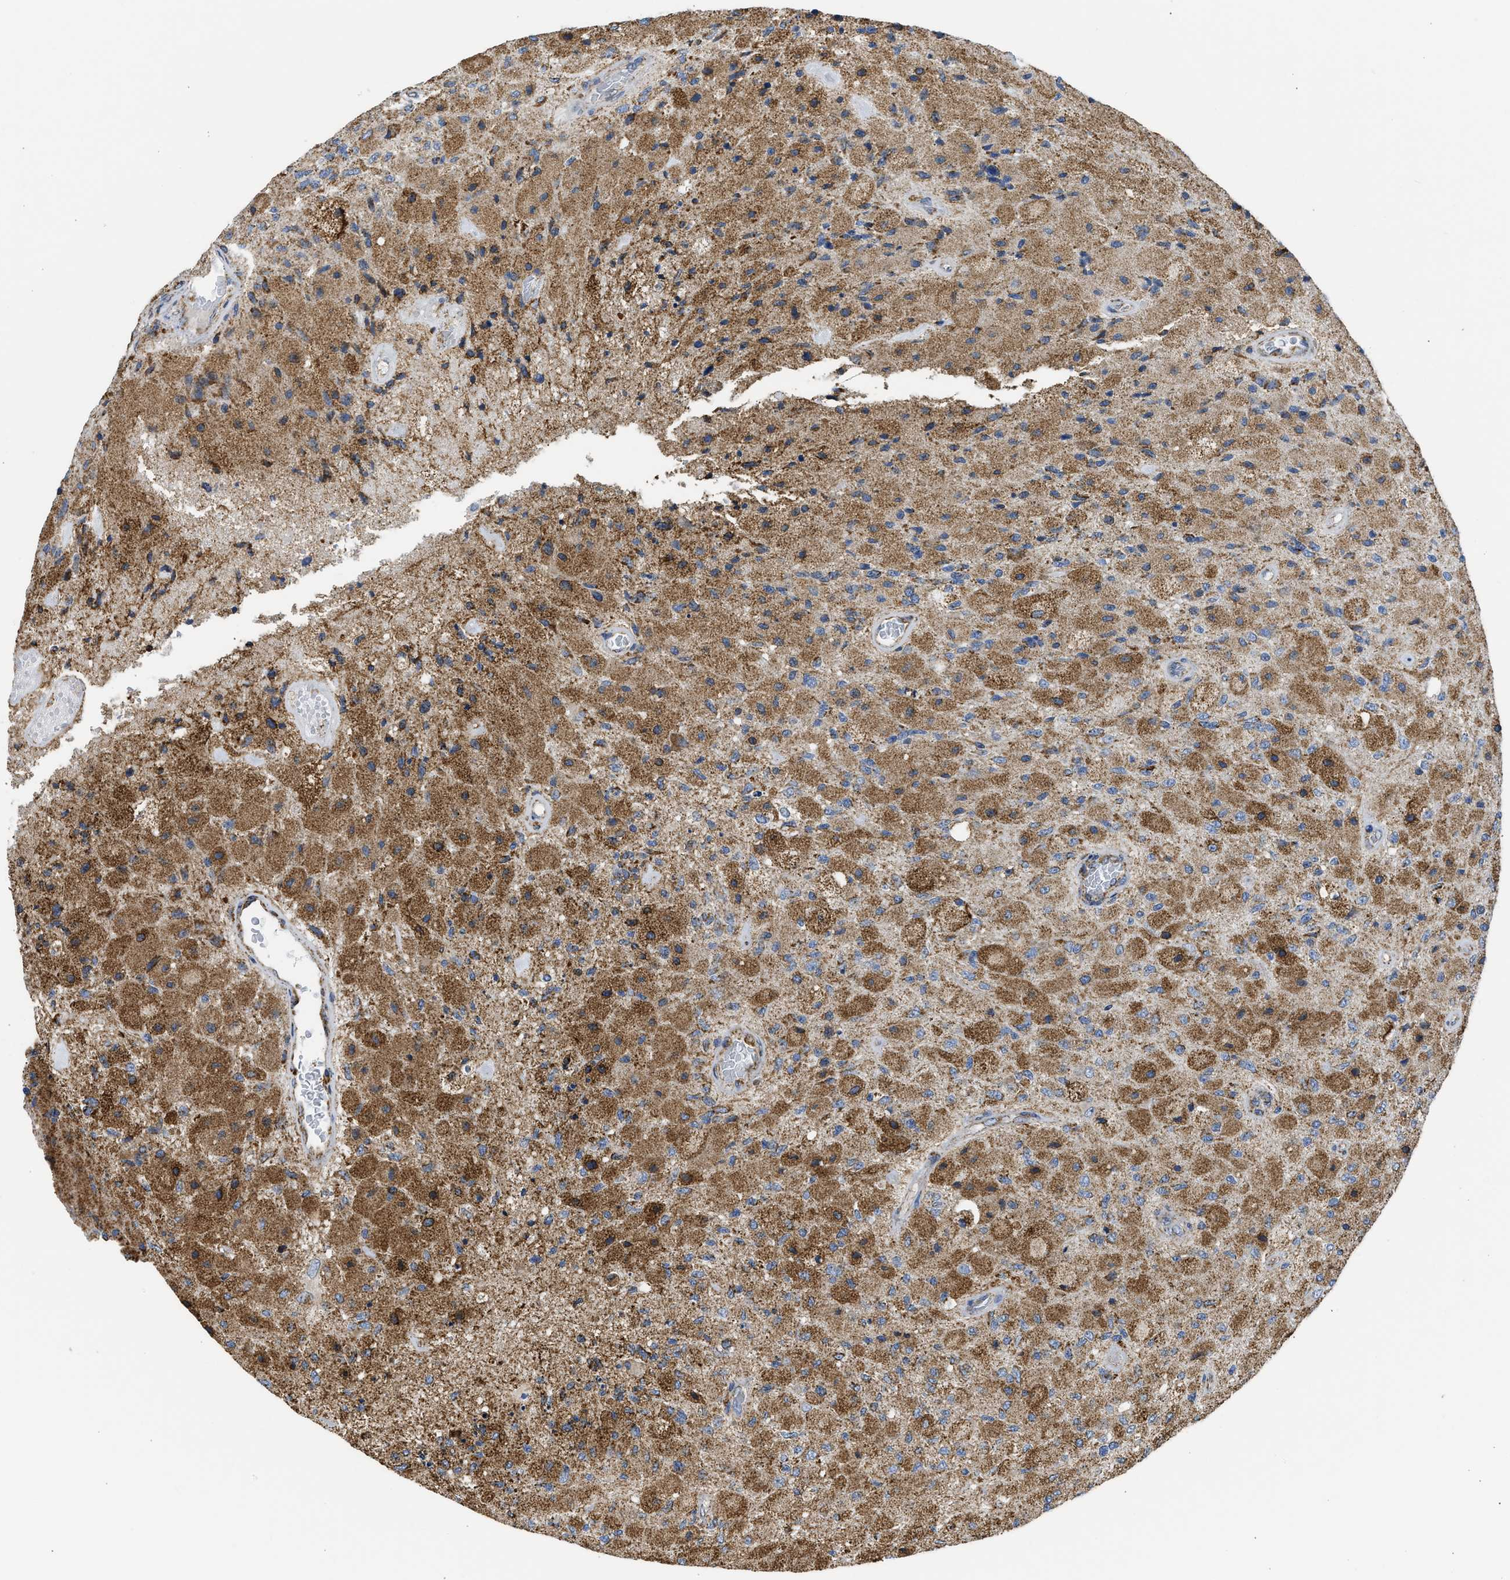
{"staining": {"intensity": "moderate", "quantity": ">75%", "location": "cytoplasmic/membranous"}, "tissue": "glioma", "cell_type": "Tumor cells", "image_type": "cancer", "snomed": [{"axis": "morphology", "description": "Normal tissue, NOS"}, {"axis": "morphology", "description": "Glioma, malignant, High grade"}, {"axis": "topography", "description": "Cerebral cortex"}], "caption": "DAB immunohistochemical staining of glioma exhibits moderate cytoplasmic/membranous protein expression in approximately >75% of tumor cells.", "gene": "CYCS", "patient": {"sex": "male", "age": 77}}